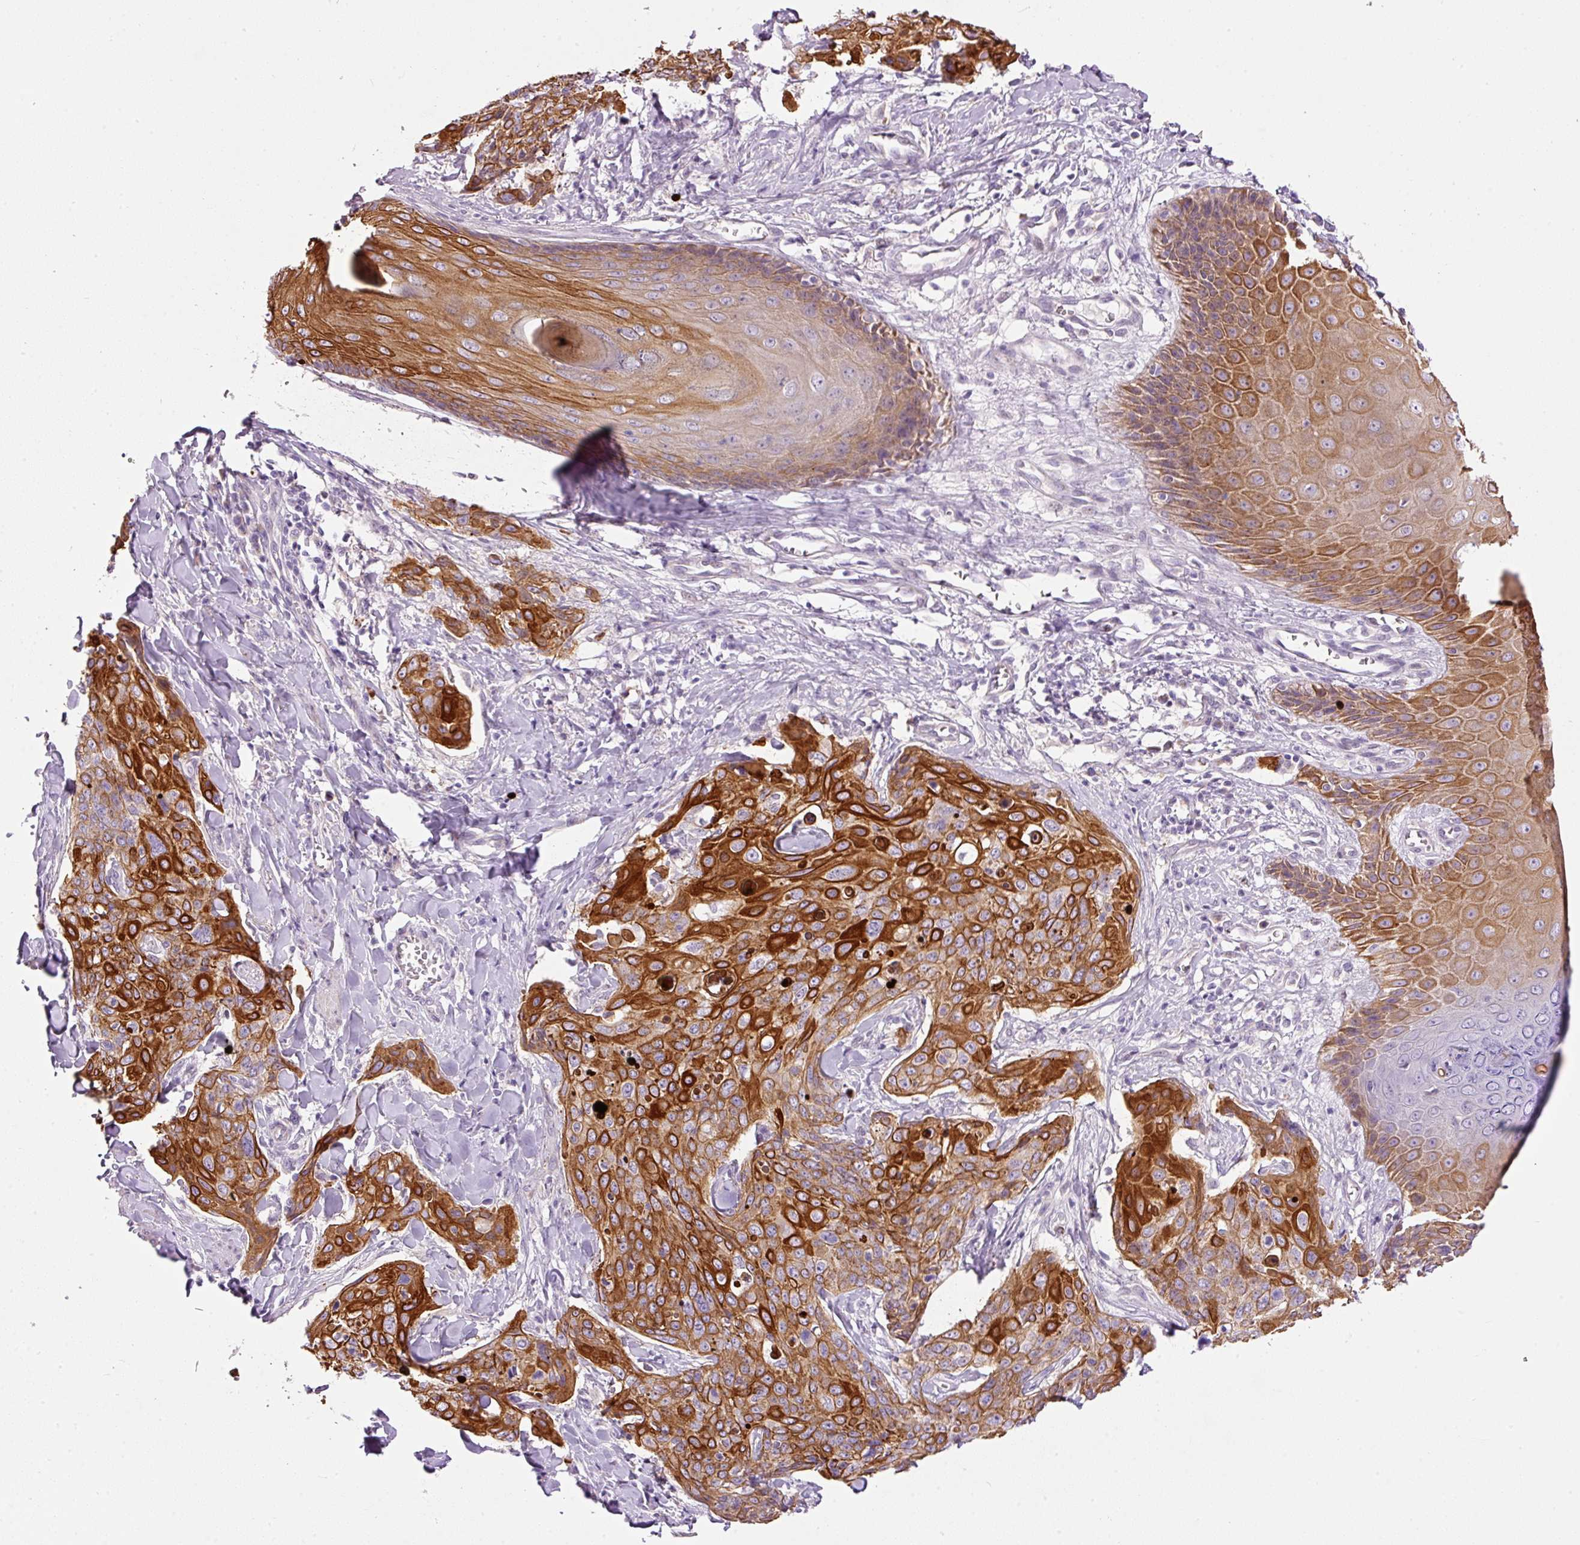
{"staining": {"intensity": "strong", "quantity": ">75%", "location": "cytoplasmic/membranous"}, "tissue": "skin cancer", "cell_type": "Tumor cells", "image_type": "cancer", "snomed": [{"axis": "morphology", "description": "Squamous cell carcinoma, NOS"}, {"axis": "topography", "description": "Skin"}, {"axis": "topography", "description": "Vulva"}], "caption": "High-magnification brightfield microscopy of skin cancer stained with DAB (brown) and counterstained with hematoxylin (blue). tumor cells exhibit strong cytoplasmic/membranous expression is identified in about>75% of cells.", "gene": "SRC", "patient": {"sex": "female", "age": 85}}